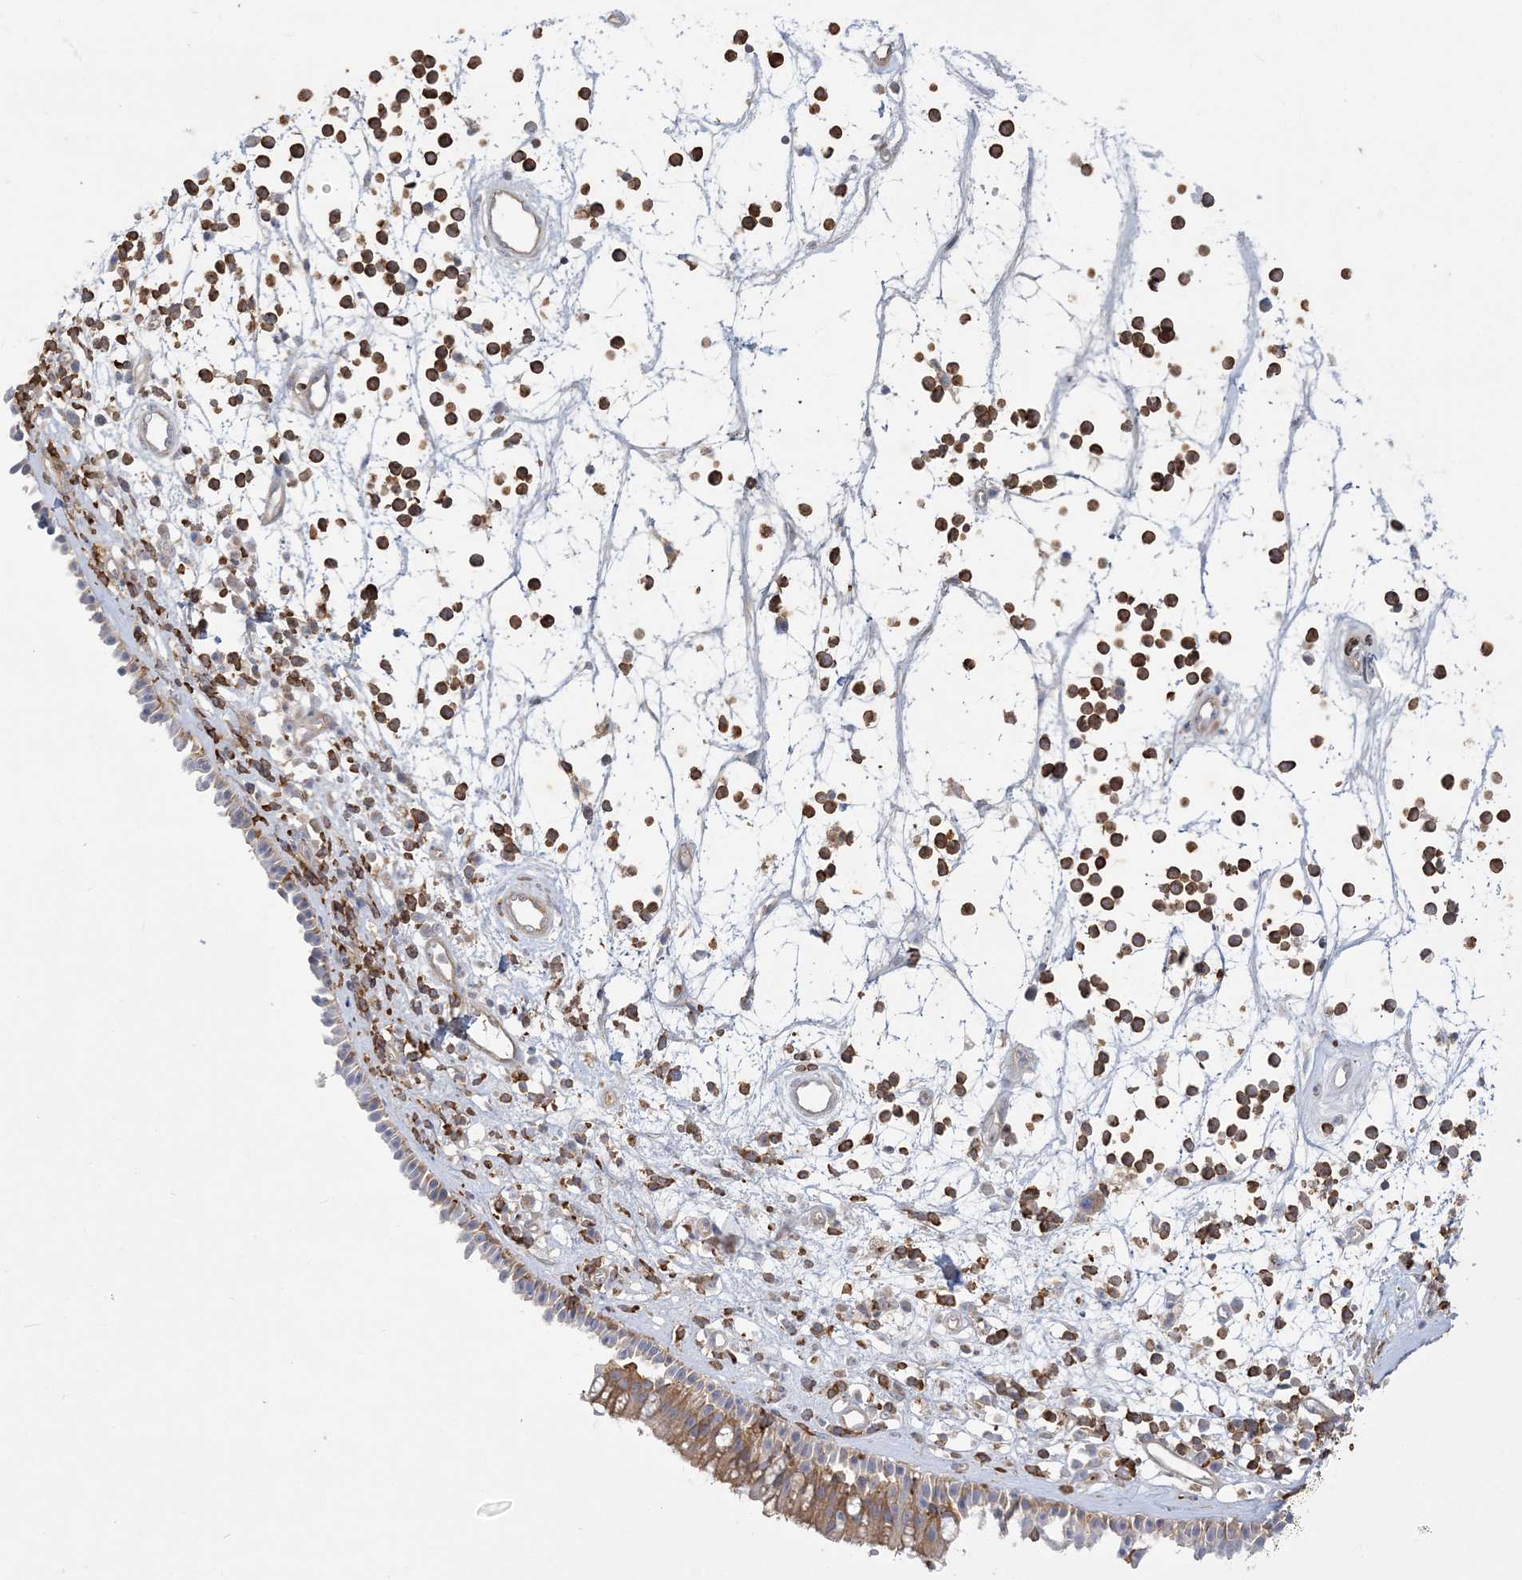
{"staining": {"intensity": "moderate", "quantity": "25%-75%", "location": "cytoplasmic/membranous"}, "tissue": "nasopharynx", "cell_type": "Respiratory epithelial cells", "image_type": "normal", "snomed": [{"axis": "morphology", "description": "Normal tissue, NOS"}, {"axis": "morphology", "description": "Inflammation, NOS"}, {"axis": "morphology", "description": "Malignant melanoma, Metastatic site"}, {"axis": "topography", "description": "Nasopharynx"}], "caption": "Immunohistochemistry of benign nasopharynx demonstrates medium levels of moderate cytoplasmic/membranous staining in about 25%-75% of respiratory epithelial cells.", "gene": "ANKS1A", "patient": {"sex": "male", "age": 70}}